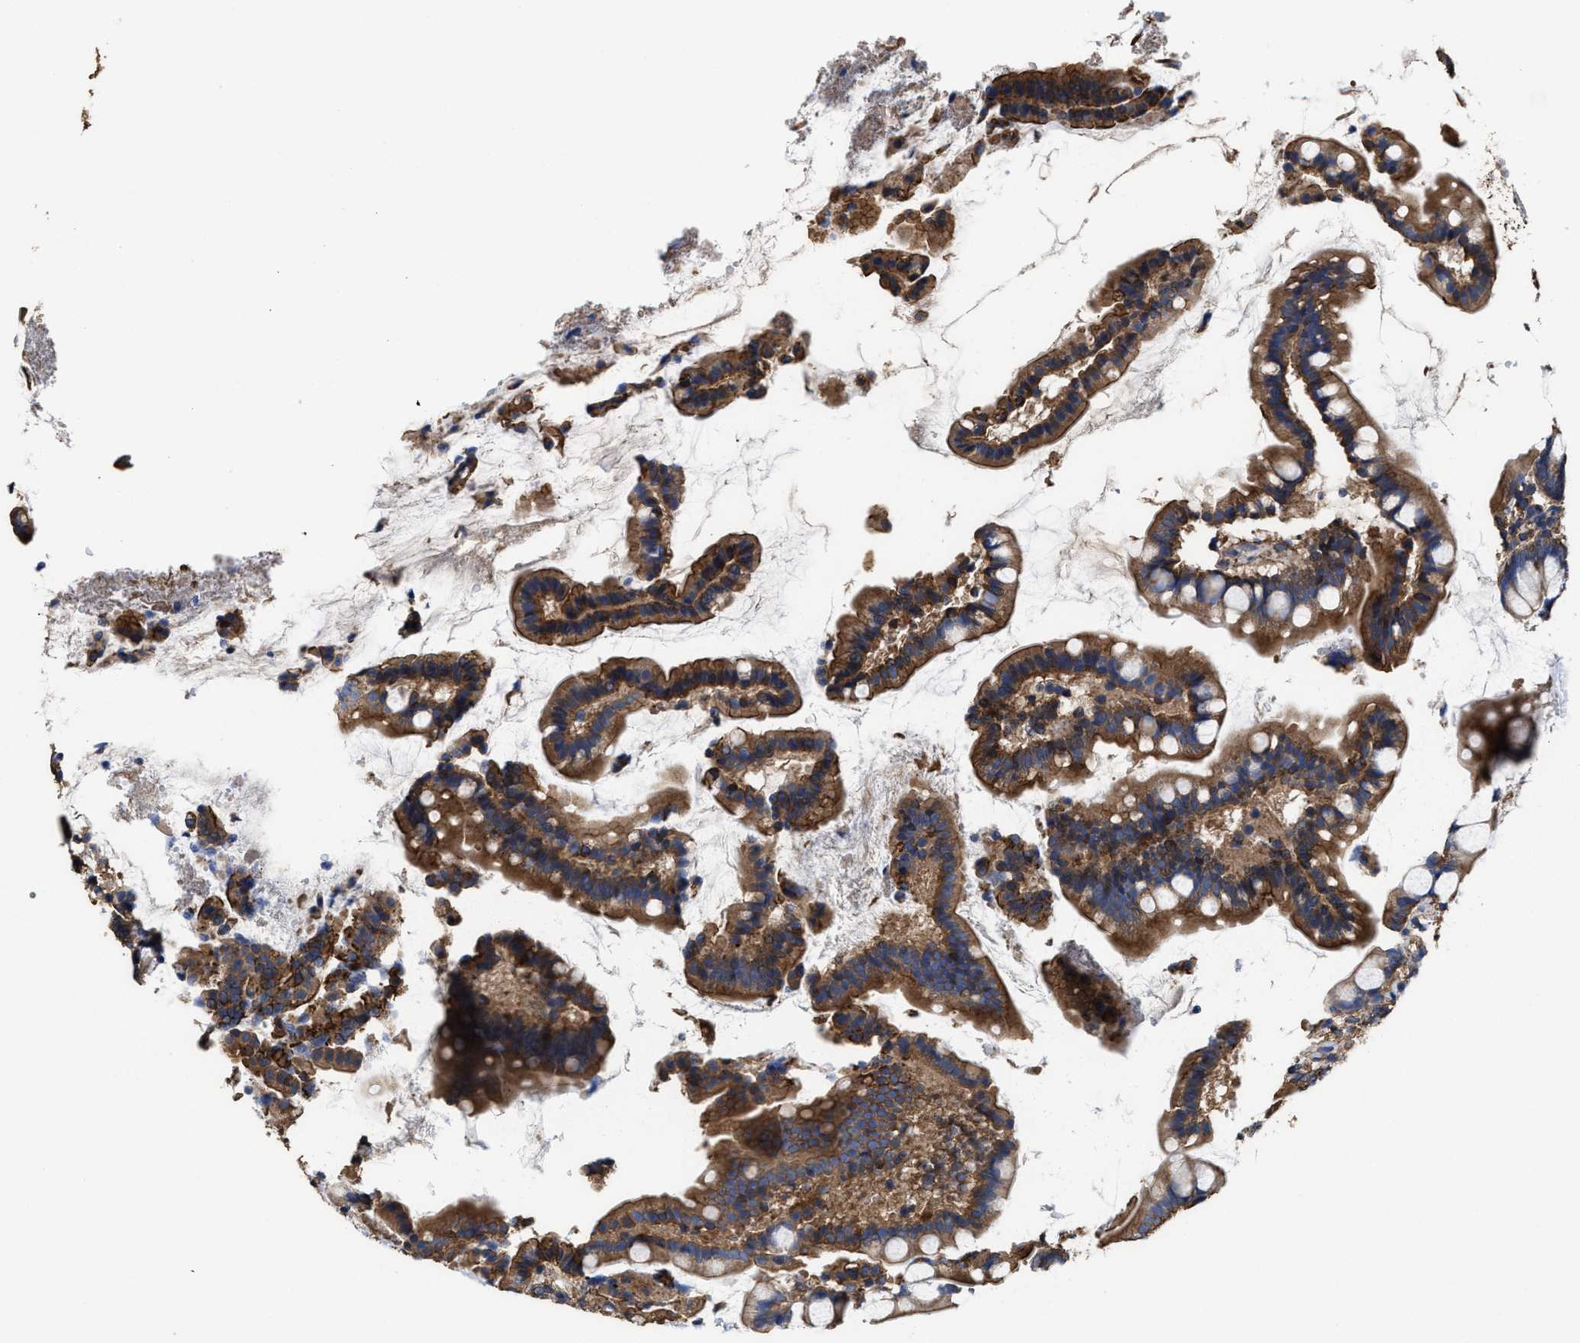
{"staining": {"intensity": "moderate", "quantity": ">75%", "location": "cytoplasmic/membranous"}, "tissue": "small intestine", "cell_type": "Glandular cells", "image_type": "normal", "snomed": [{"axis": "morphology", "description": "Normal tissue, NOS"}, {"axis": "topography", "description": "Small intestine"}], "caption": "This histopathology image demonstrates immunohistochemistry (IHC) staining of benign human small intestine, with medium moderate cytoplasmic/membranous positivity in about >75% of glandular cells.", "gene": "SFXN4", "patient": {"sex": "female", "age": 84}}